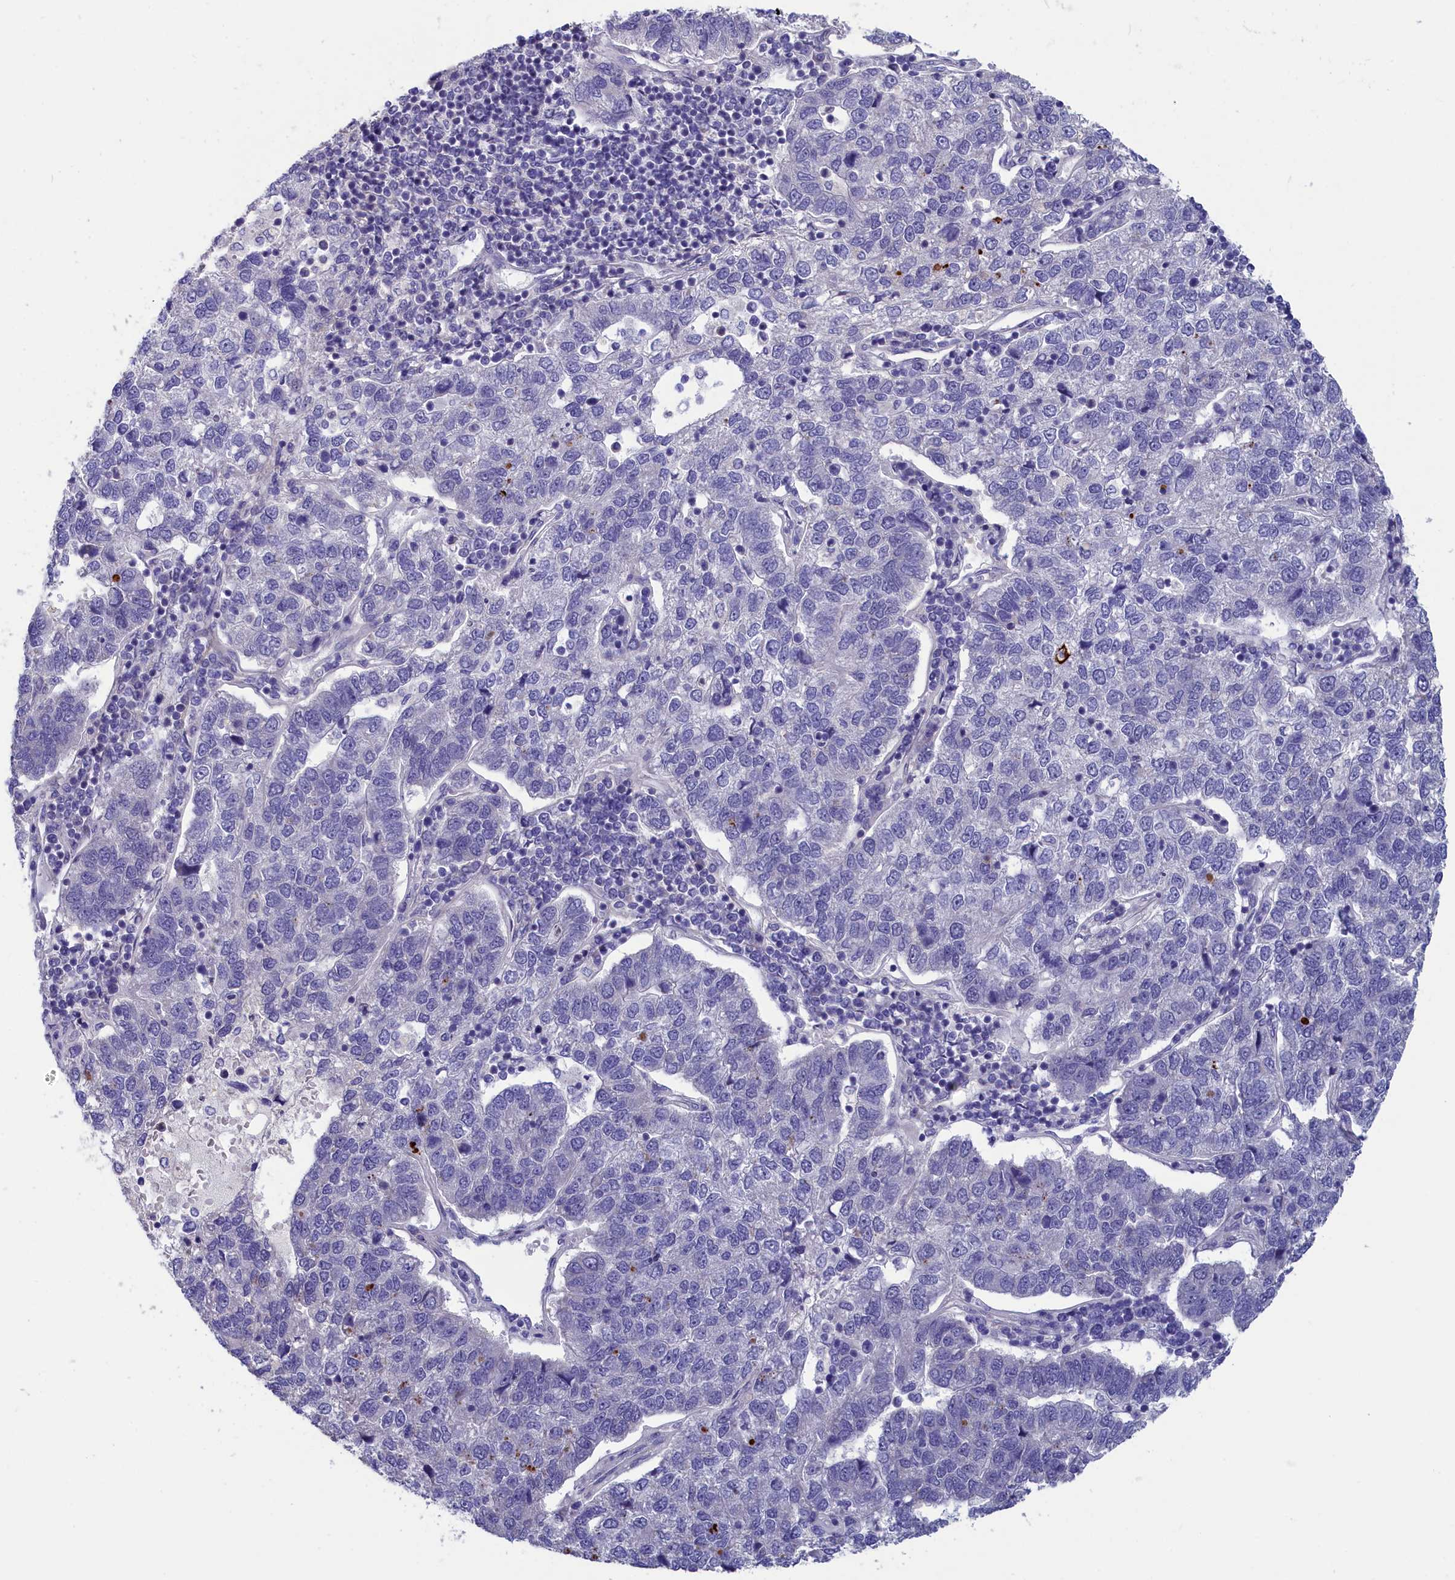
{"staining": {"intensity": "negative", "quantity": "none", "location": "none"}, "tissue": "pancreatic cancer", "cell_type": "Tumor cells", "image_type": "cancer", "snomed": [{"axis": "morphology", "description": "Adenocarcinoma, NOS"}, {"axis": "topography", "description": "Pancreas"}], "caption": "This is a micrograph of IHC staining of pancreatic adenocarcinoma, which shows no staining in tumor cells. (DAB (3,3'-diaminobenzidine) immunohistochemistry, high magnification).", "gene": "TUBGCP4", "patient": {"sex": "female", "age": 61}}